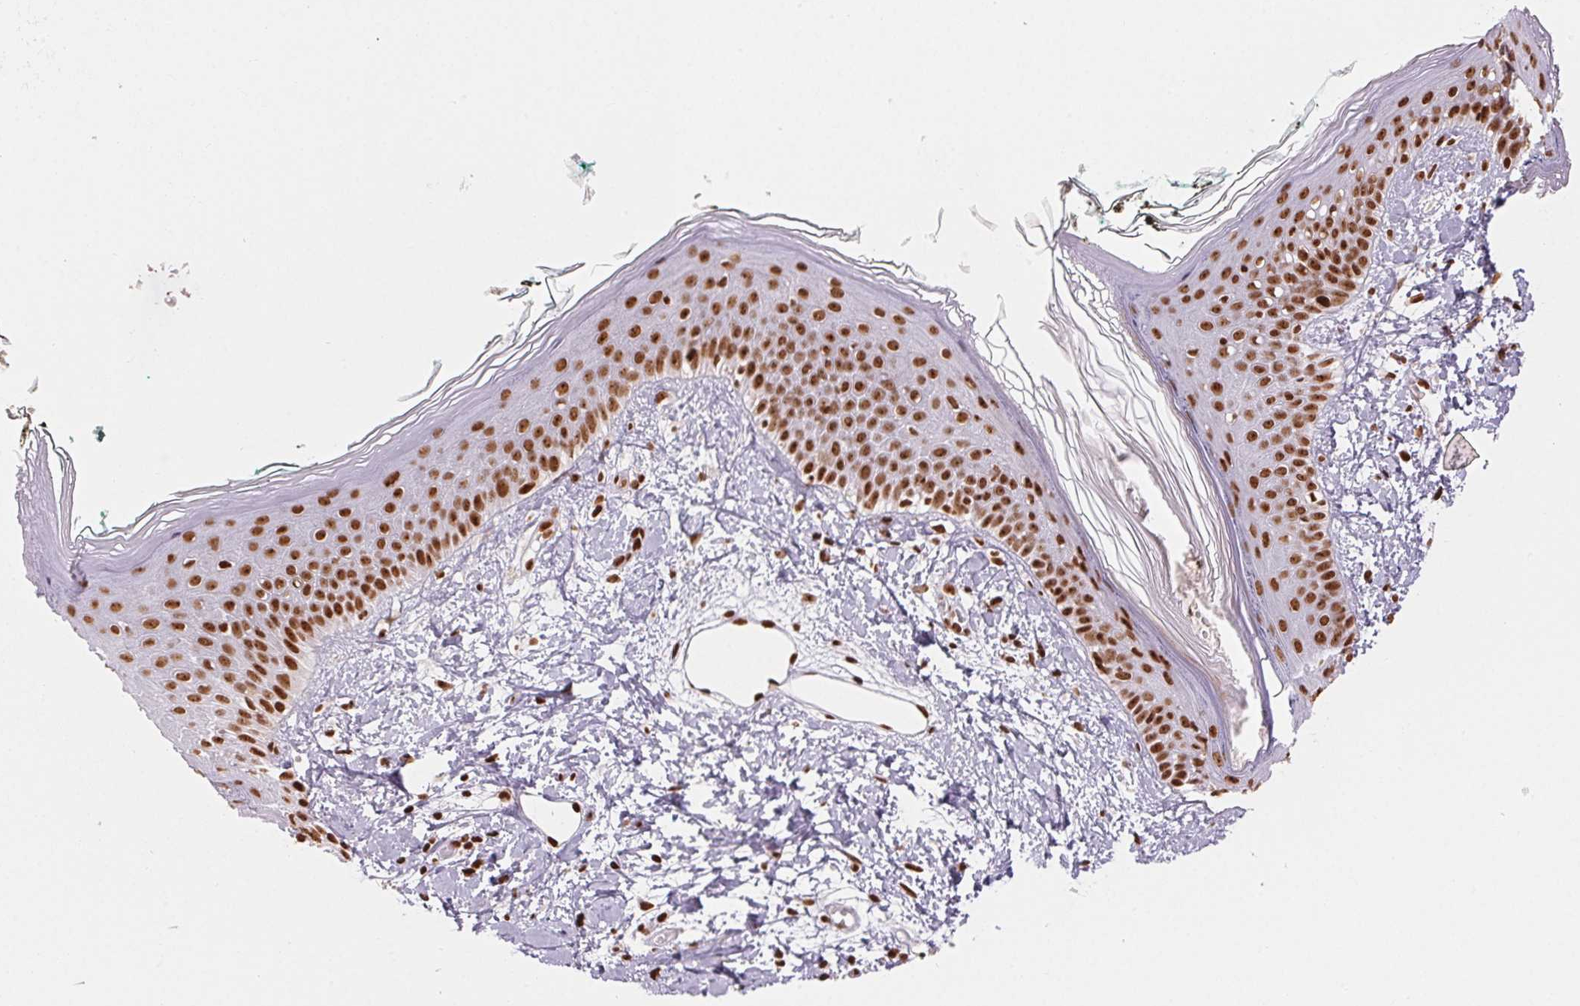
{"staining": {"intensity": "strong", "quantity": ">75%", "location": "nuclear"}, "tissue": "skin", "cell_type": "Fibroblasts", "image_type": "normal", "snomed": [{"axis": "morphology", "description": "Normal tissue, NOS"}, {"axis": "topography", "description": "Skin"}], "caption": "About >75% of fibroblasts in normal skin display strong nuclear protein expression as visualized by brown immunohistochemical staining.", "gene": "ZNF80", "patient": {"sex": "female", "age": 34}}